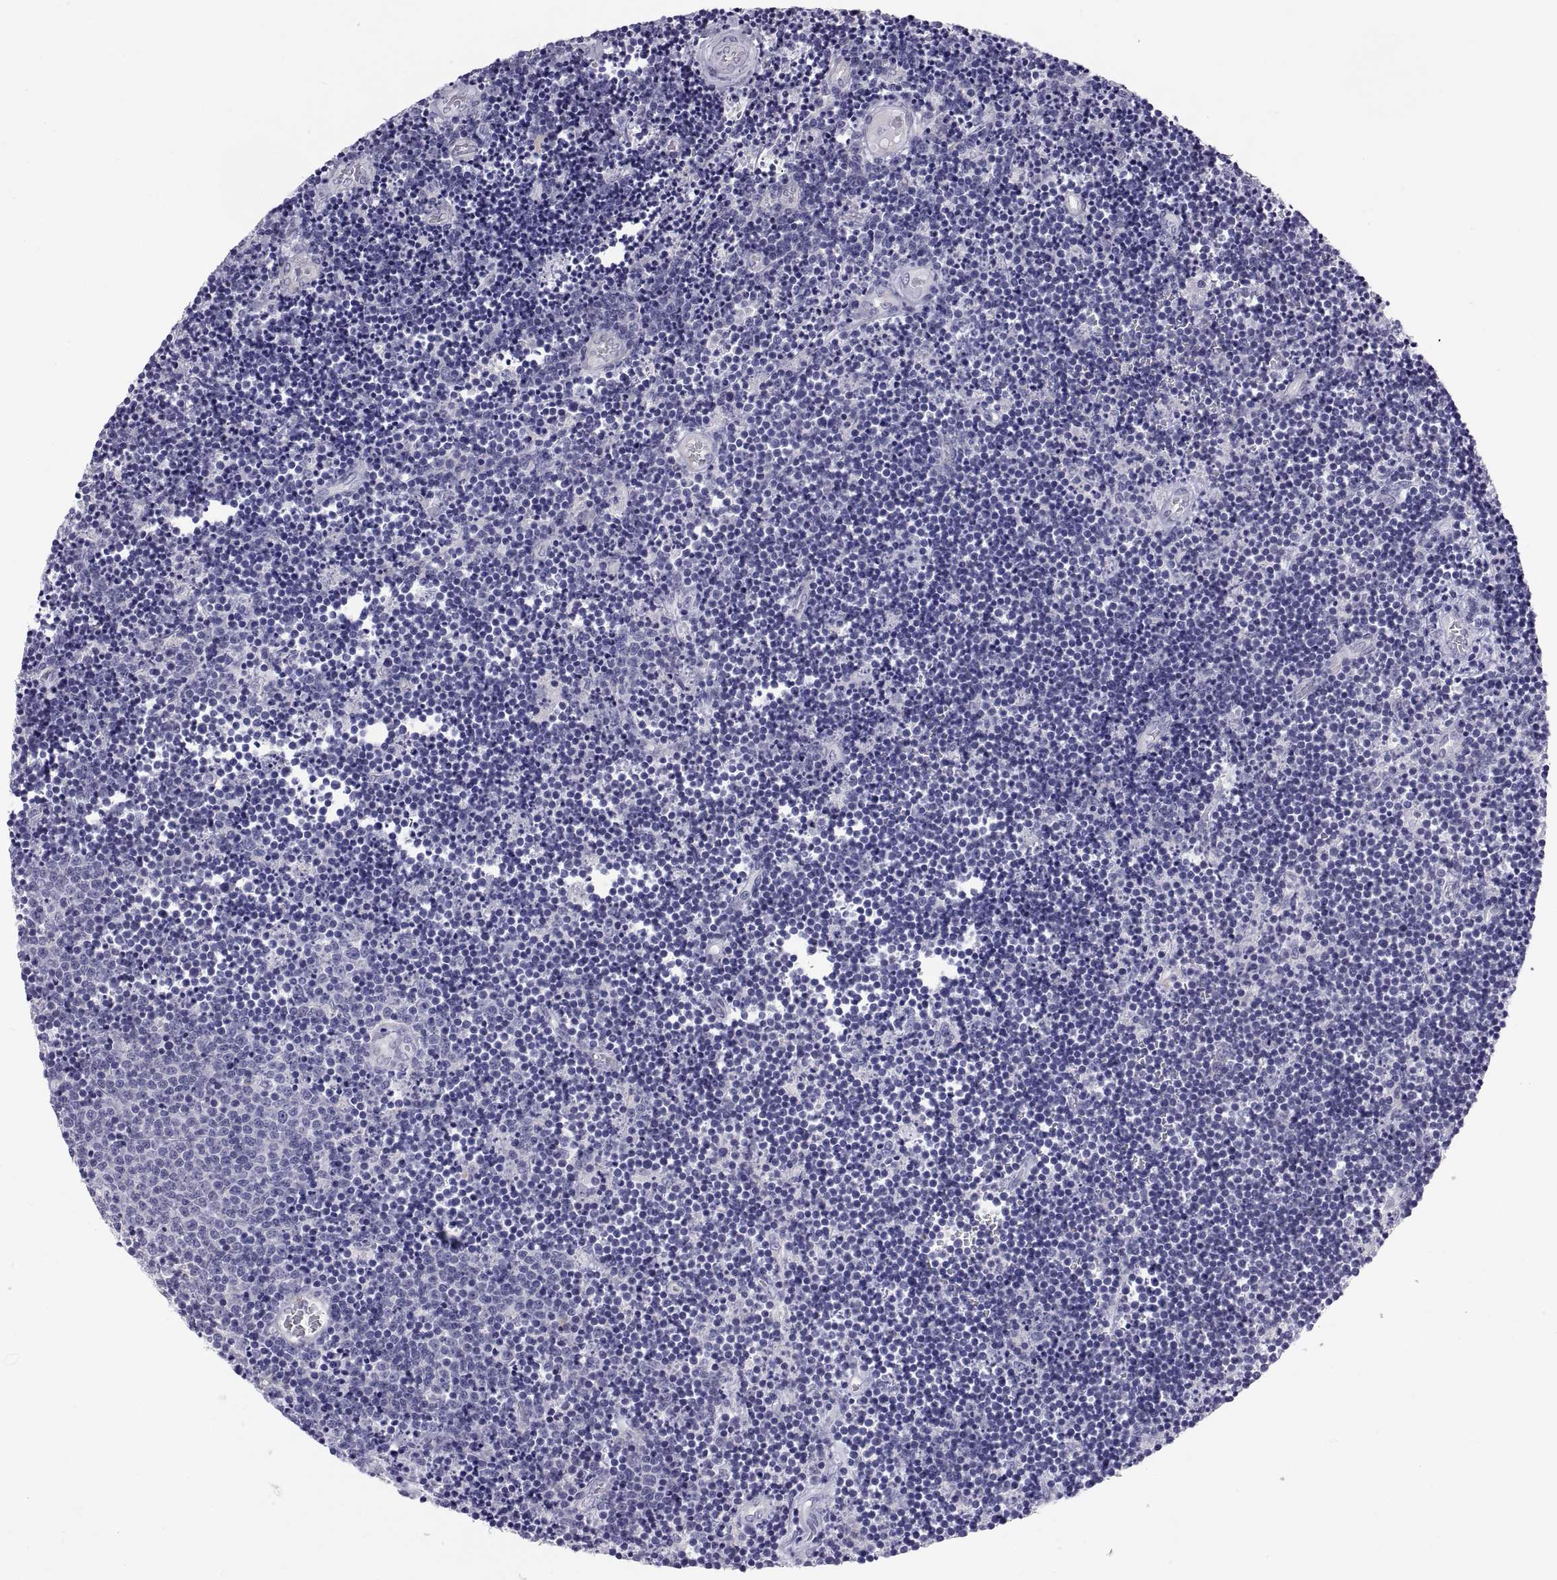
{"staining": {"intensity": "negative", "quantity": "none", "location": "none"}, "tissue": "lymphoma", "cell_type": "Tumor cells", "image_type": "cancer", "snomed": [{"axis": "morphology", "description": "Malignant lymphoma, non-Hodgkin's type, Low grade"}, {"axis": "topography", "description": "Brain"}], "caption": "A high-resolution photomicrograph shows immunohistochemistry staining of lymphoma, which demonstrates no significant expression in tumor cells. (DAB immunohistochemistry visualized using brightfield microscopy, high magnification).", "gene": "TEX13A", "patient": {"sex": "female", "age": 66}}